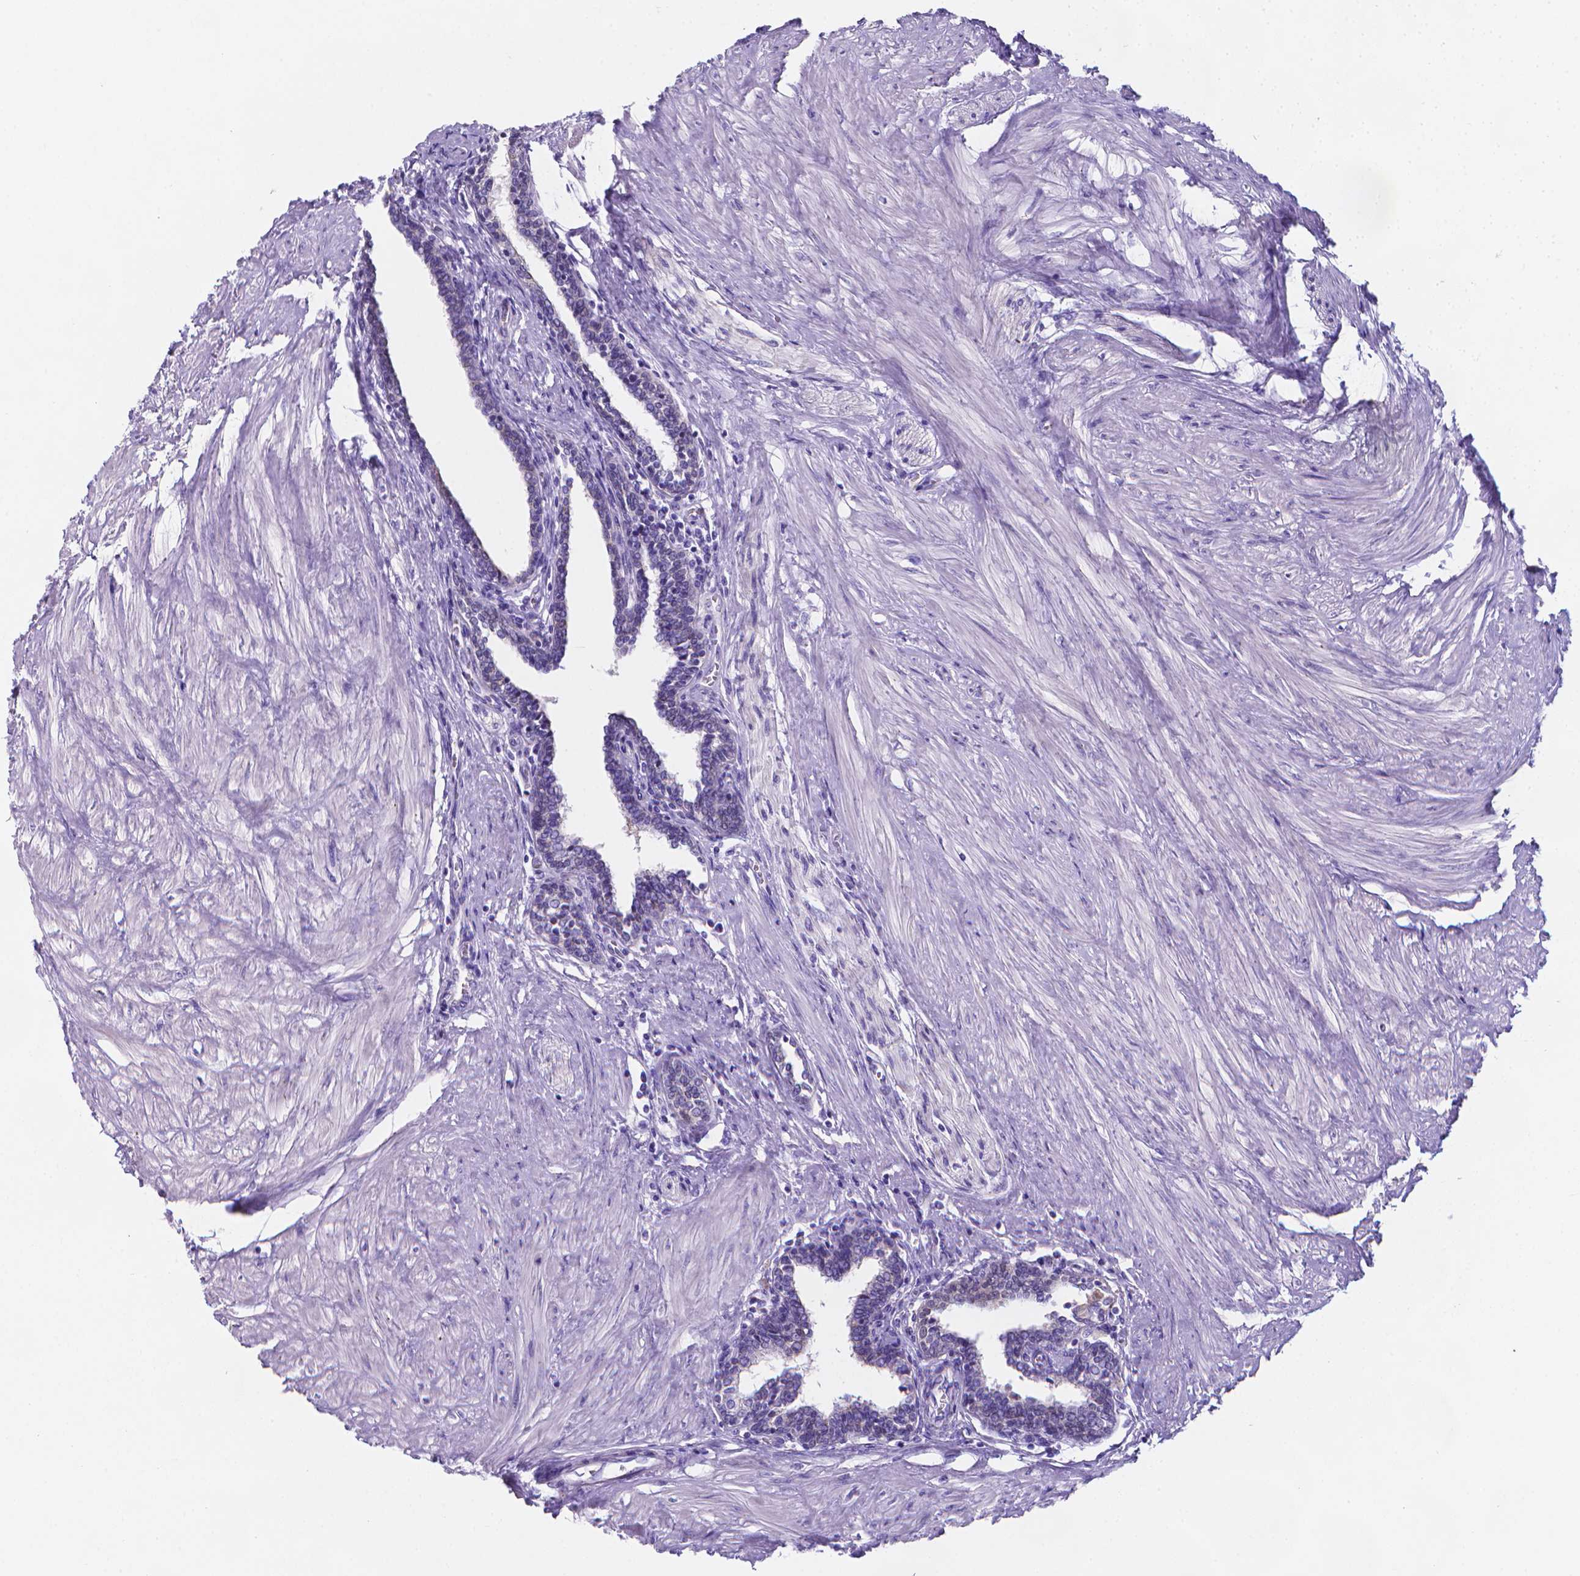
{"staining": {"intensity": "negative", "quantity": "none", "location": "none"}, "tissue": "prostate", "cell_type": "Glandular cells", "image_type": "normal", "snomed": [{"axis": "morphology", "description": "Normal tissue, NOS"}, {"axis": "topography", "description": "Prostate"}], "caption": "A micrograph of human prostate is negative for staining in glandular cells. (DAB (3,3'-diaminobenzidine) immunohistochemistry visualized using brightfield microscopy, high magnification).", "gene": "LRRC73", "patient": {"sex": "male", "age": 55}}